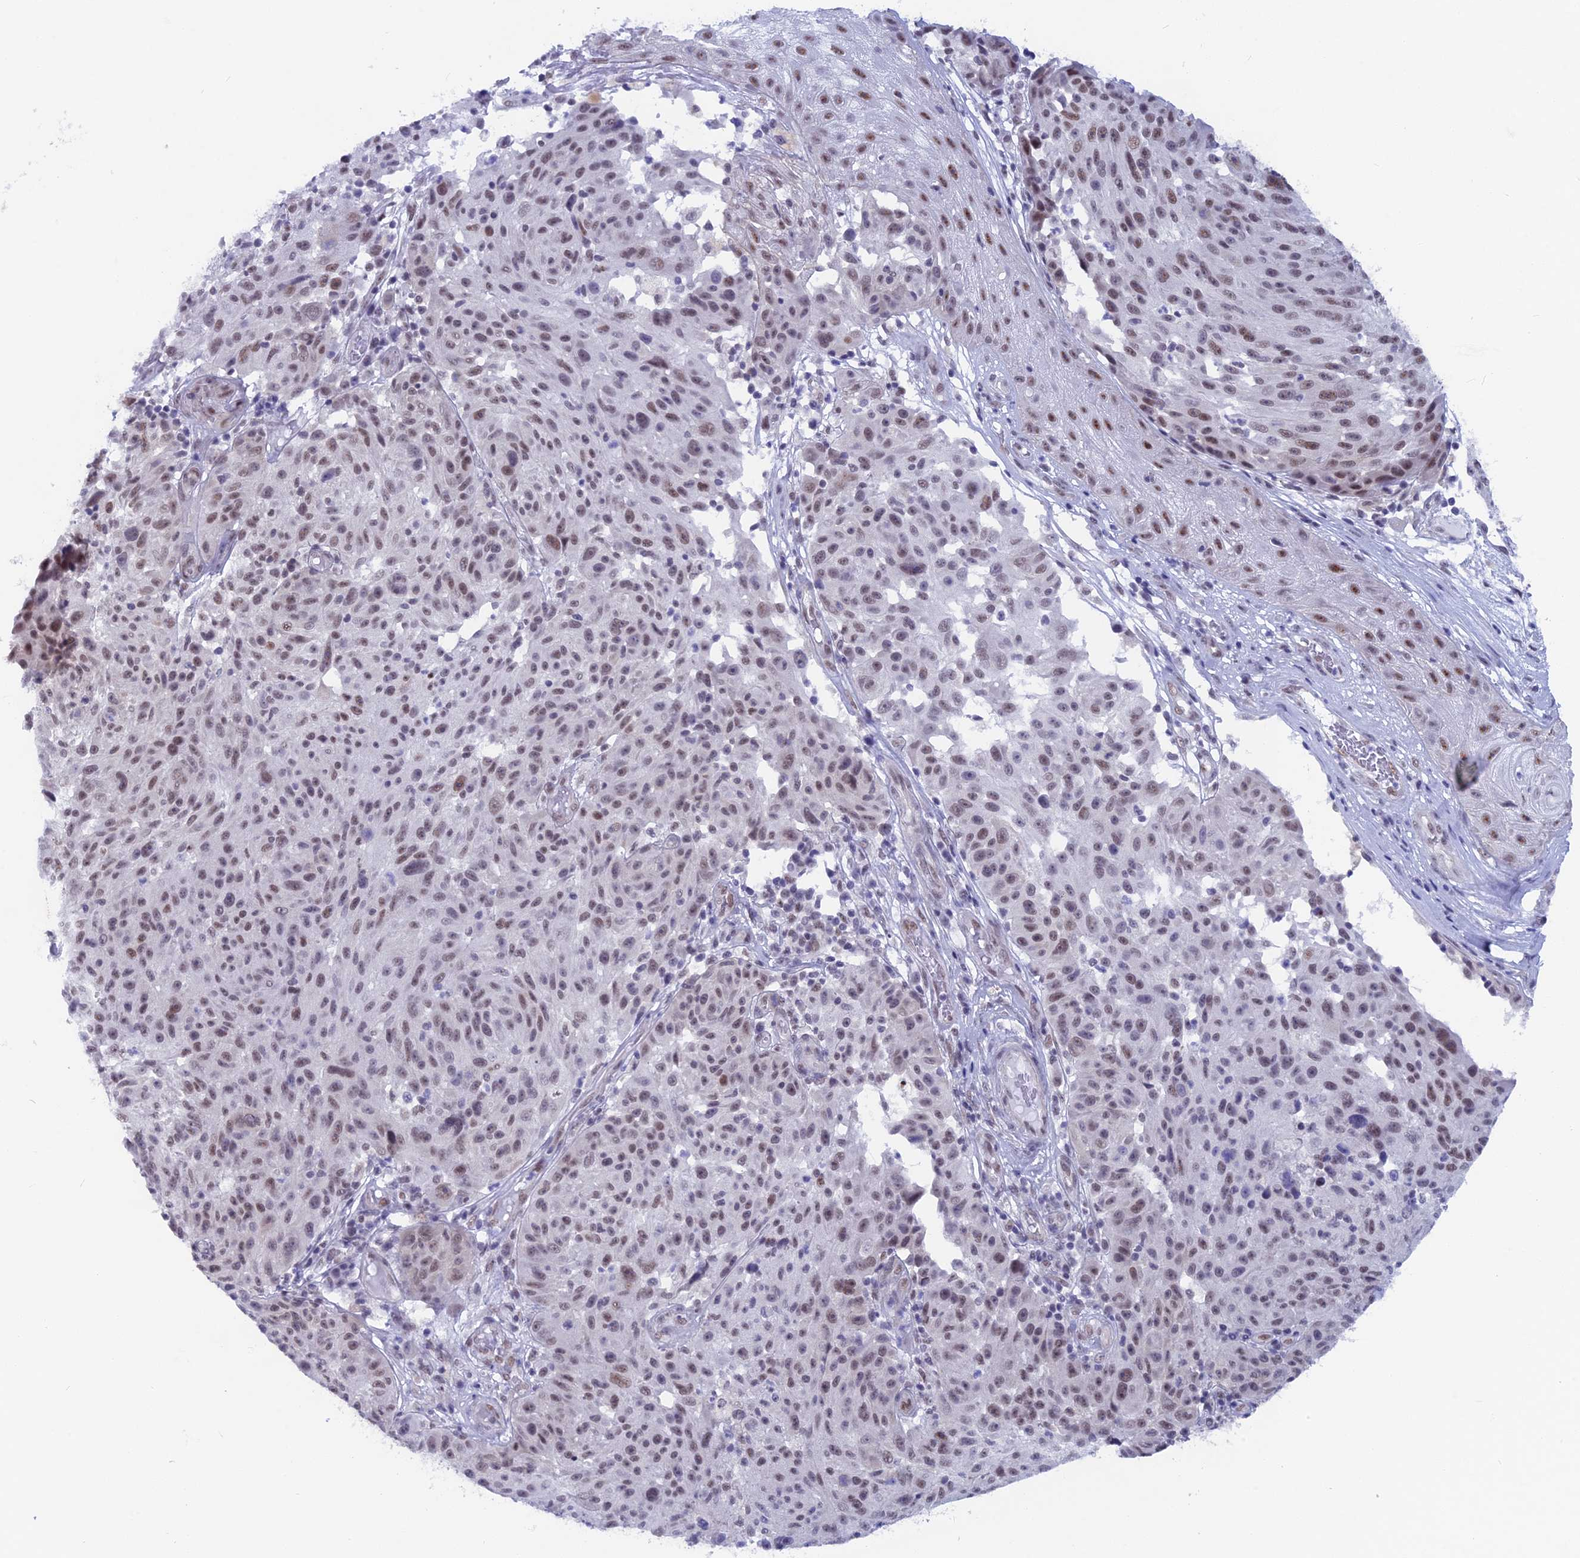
{"staining": {"intensity": "moderate", "quantity": "25%-75%", "location": "nuclear"}, "tissue": "melanoma", "cell_type": "Tumor cells", "image_type": "cancer", "snomed": [{"axis": "morphology", "description": "Malignant melanoma, NOS"}, {"axis": "topography", "description": "Skin"}], "caption": "Protein staining by immunohistochemistry (IHC) demonstrates moderate nuclear positivity in approximately 25%-75% of tumor cells in melanoma.", "gene": "SRSF5", "patient": {"sex": "male", "age": 53}}